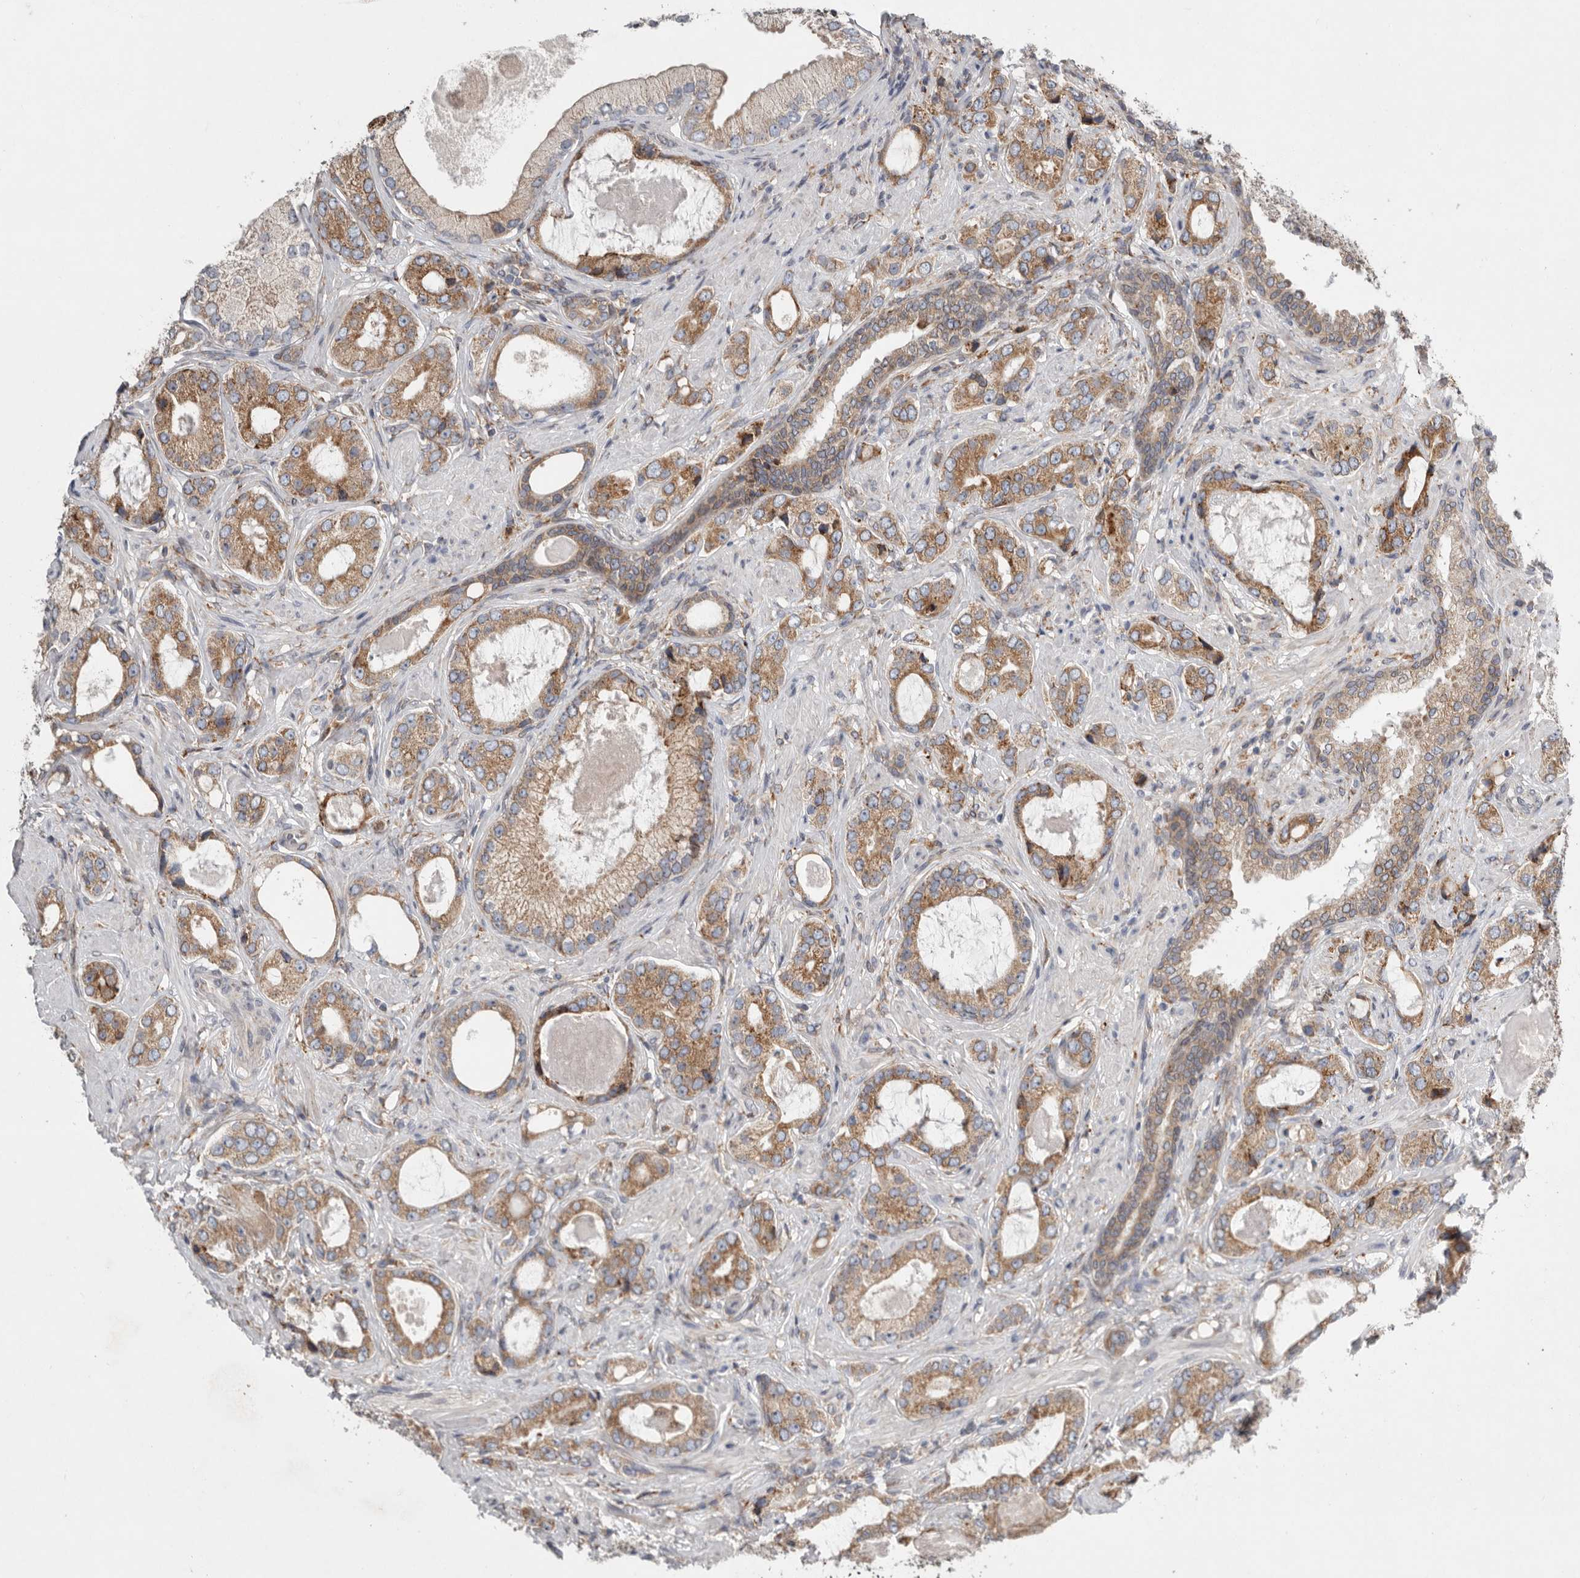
{"staining": {"intensity": "moderate", "quantity": ">75%", "location": "cytoplasmic/membranous"}, "tissue": "prostate cancer", "cell_type": "Tumor cells", "image_type": "cancer", "snomed": [{"axis": "morphology", "description": "Normal tissue, NOS"}, {"axis": "morphology", "description": "Adenocarcinoma, High grade"}, {"axis": "topography", "description": "Prostate"}, {"axis": "topography", "description": "Peripheral nerve tissue"}], "caption": "Immunohistochemical staining of prostate adenocarcinoma (high-grade) displays medium levels of moderate cytoplasmic/membranous protein expression in about >75% of tumor cells.", "gene": "GANAB", "patient": {"sex": "male", "age": 59}}